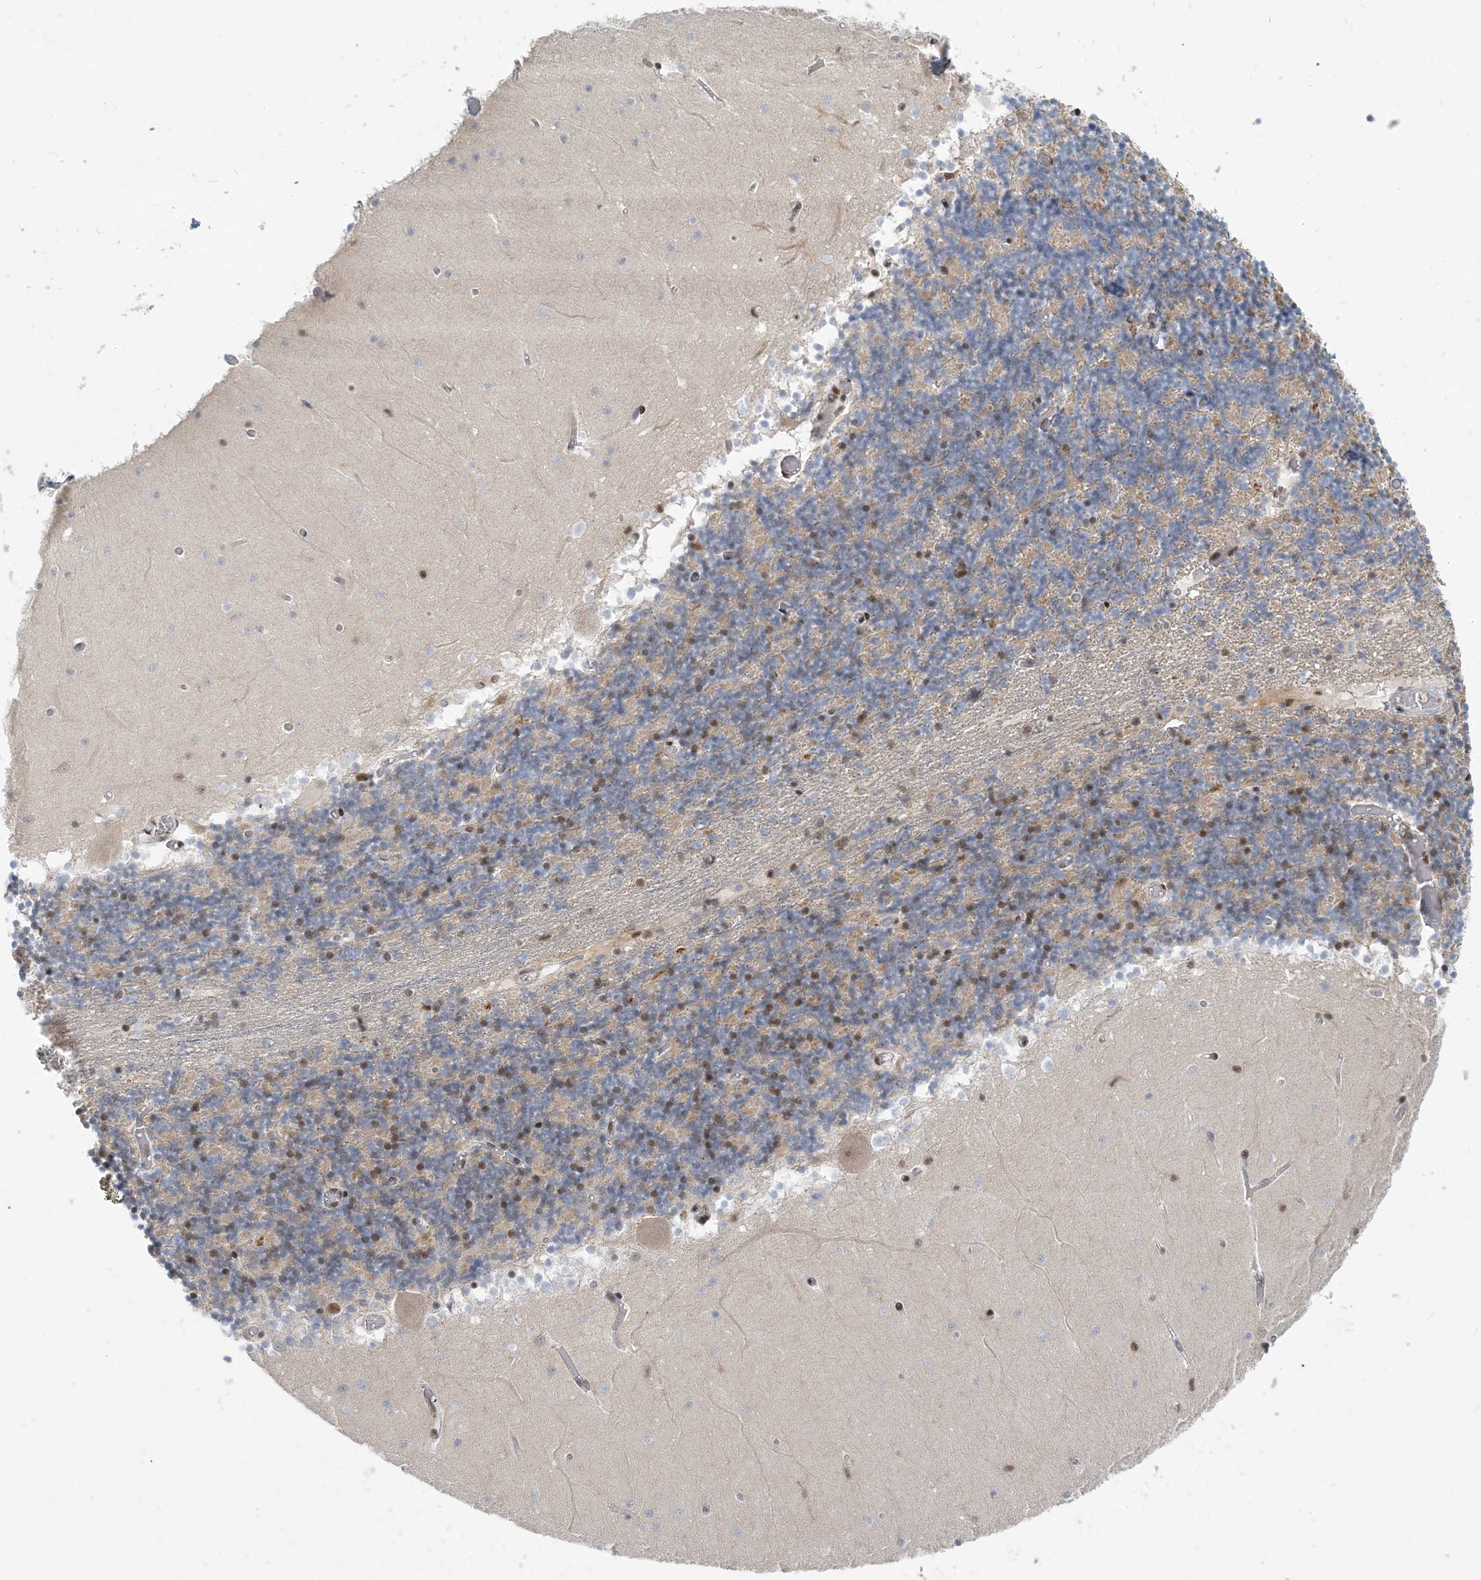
{"staining": {"intensity": "moderate", "quantity": "25%-75%", "location": "cytoplasmic/membranous,nuclear"}, "tissue": "cerebellum", "cell_type": "Cells in granular layer", "image_type": "normal", "snomed": [{"axis": "morphology", "description": "Normal tissue, NOS"}, {"axis": "topography", "description": "Cerebellum"}], "caption": "Immunohistochemical staining of unremarkable human cerebellum exhibits medium levels of moderate cytoplasmic/membranous,nuclear positivity in about 25%-75% of cells in granular layer. Ihc stains the protein of interest in brown and the nuclei are stained blue.", "gene": "PLRG1", "patient": {"sex": "female", "age": 28}}